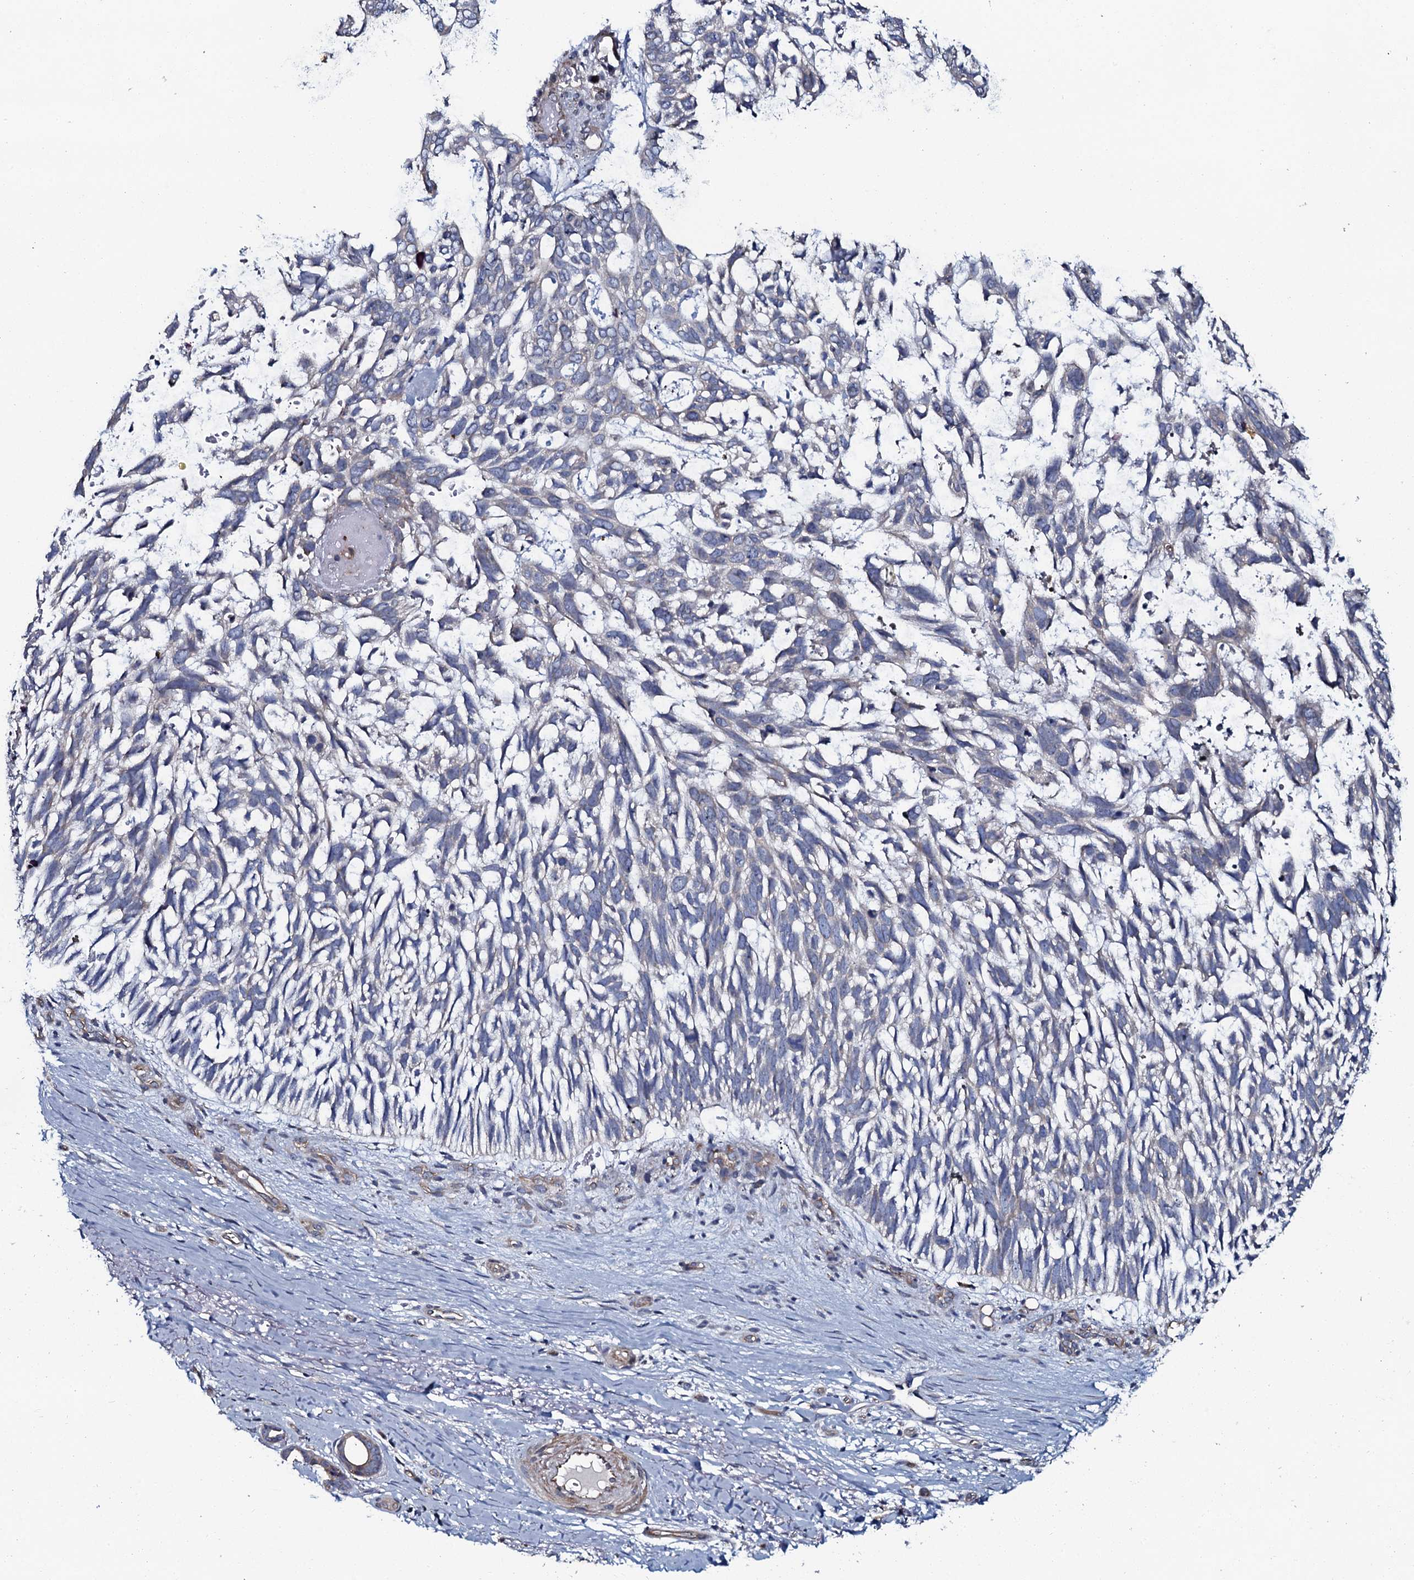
{"staining": {"intensity": "negative", "quantity": "none", "location": "none"}, "tissue": "skin cancer", "cell_type": "Tumor cells", "image_type": "cancer", "snomed": [{"axis": "morphology", "description": "Basal cell carcinoma"}, {"axis": "topography", "description": "Skin"}], "caption": "An IHC photomicrograph of skin cancer is shown. There is no staining in tumor cells of skin cancer.", "gene": "TMEM151A", "patient": {"sex": "male", "age": 88}}